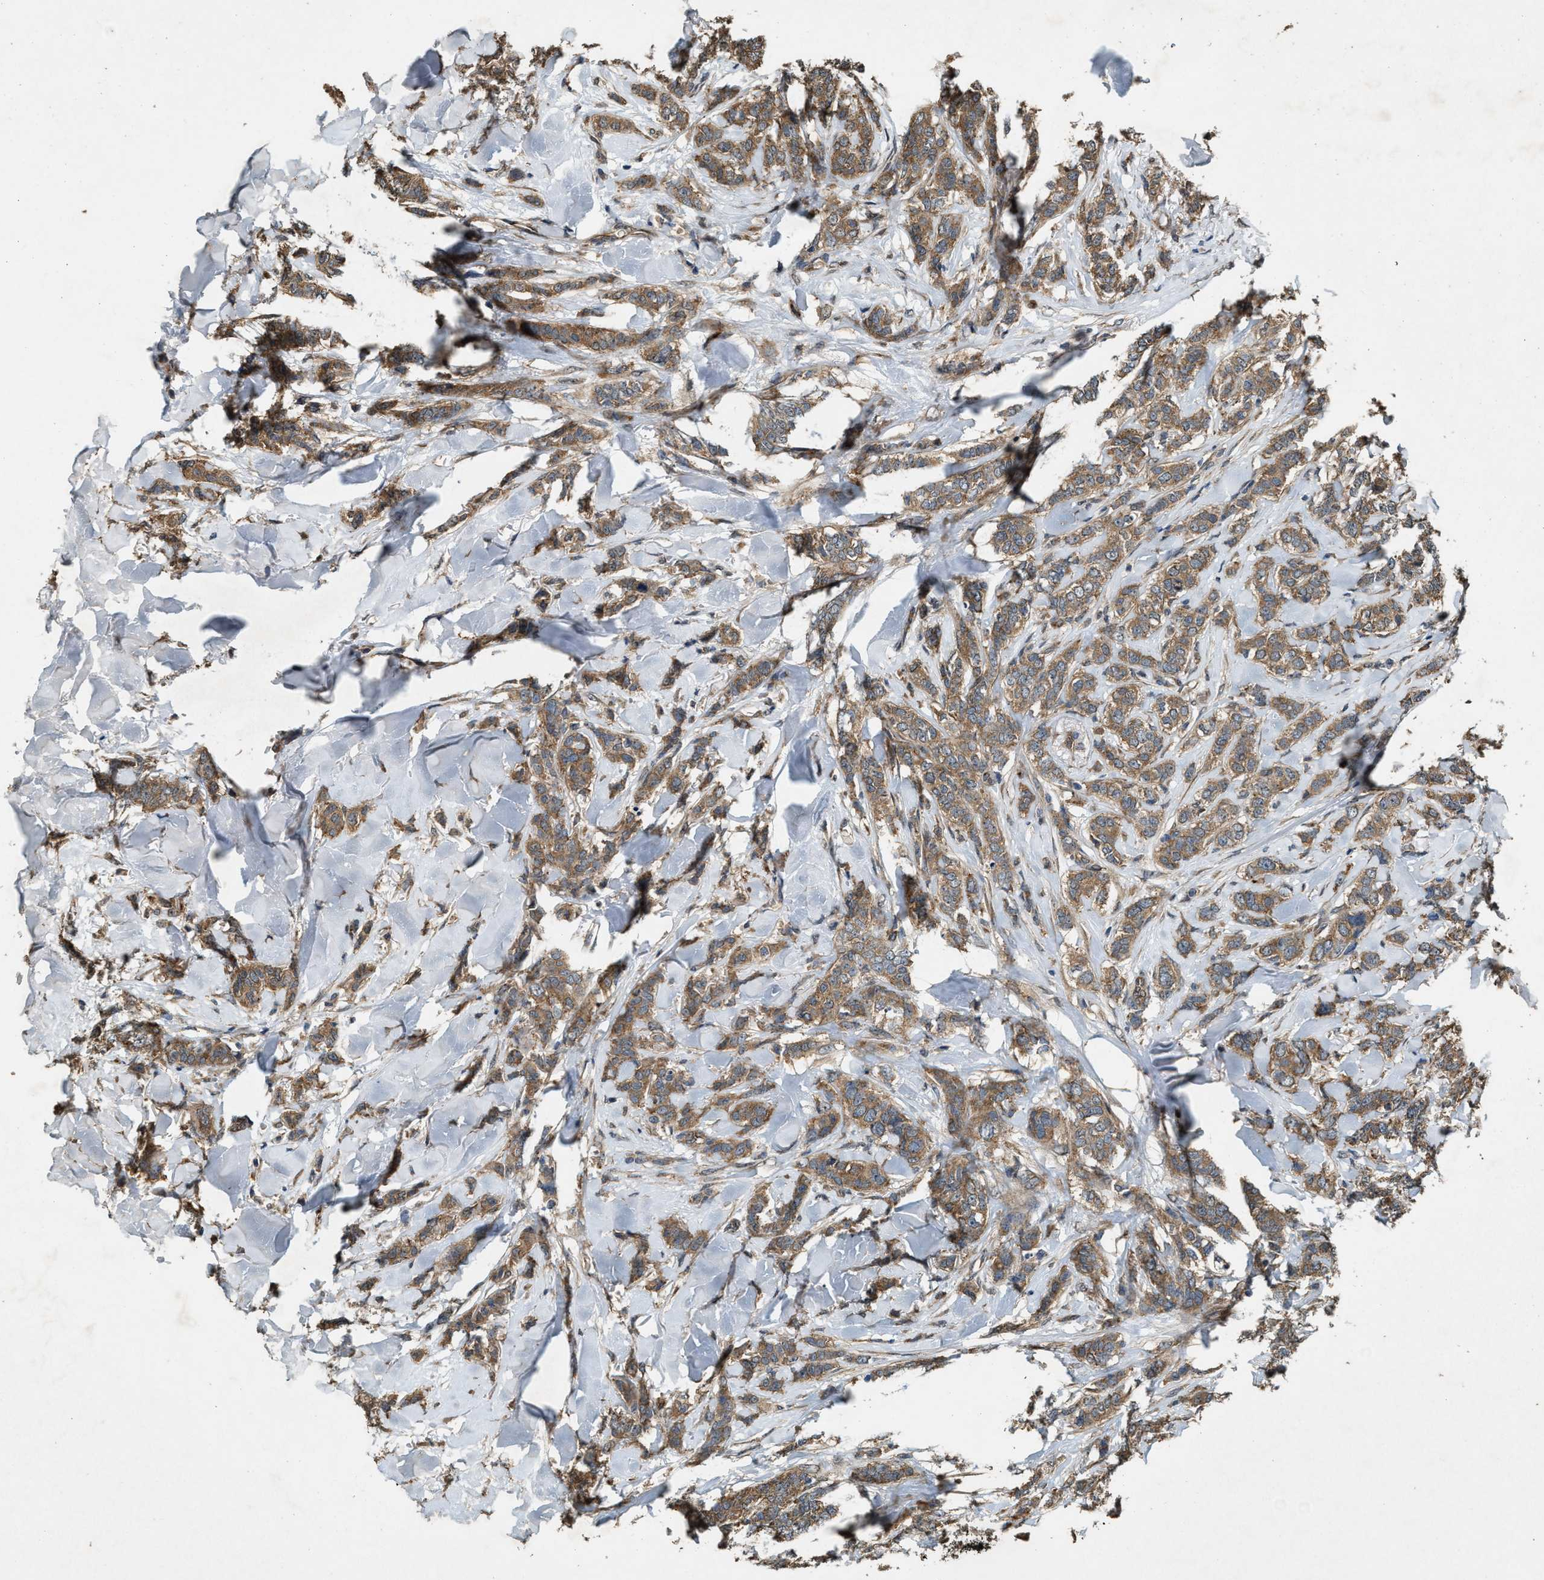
{"staining": {"intensity": "moderate", "quantity": ">75%", "location": "cytoplasmic/membranous"}, "tissue": "breast cancer", "cell_type": "Tumor cells", "image_type": "cancer", "snomed": [{"axis": "morphology", "description": "Lobular carcinoma"}, {"axis": "topography", "description": "Skin"}, {"axis": "topography", "description": "Breast"}], "caption": "Lobular carcinoma (breast) was stained to show a protein in brown. There is medium levels of moderate cytoplasmic/membranous positivity in about >75% of tumor cells.", "gene": "ARHGEF5", "patient": {"sex": "female", "age": 46}}